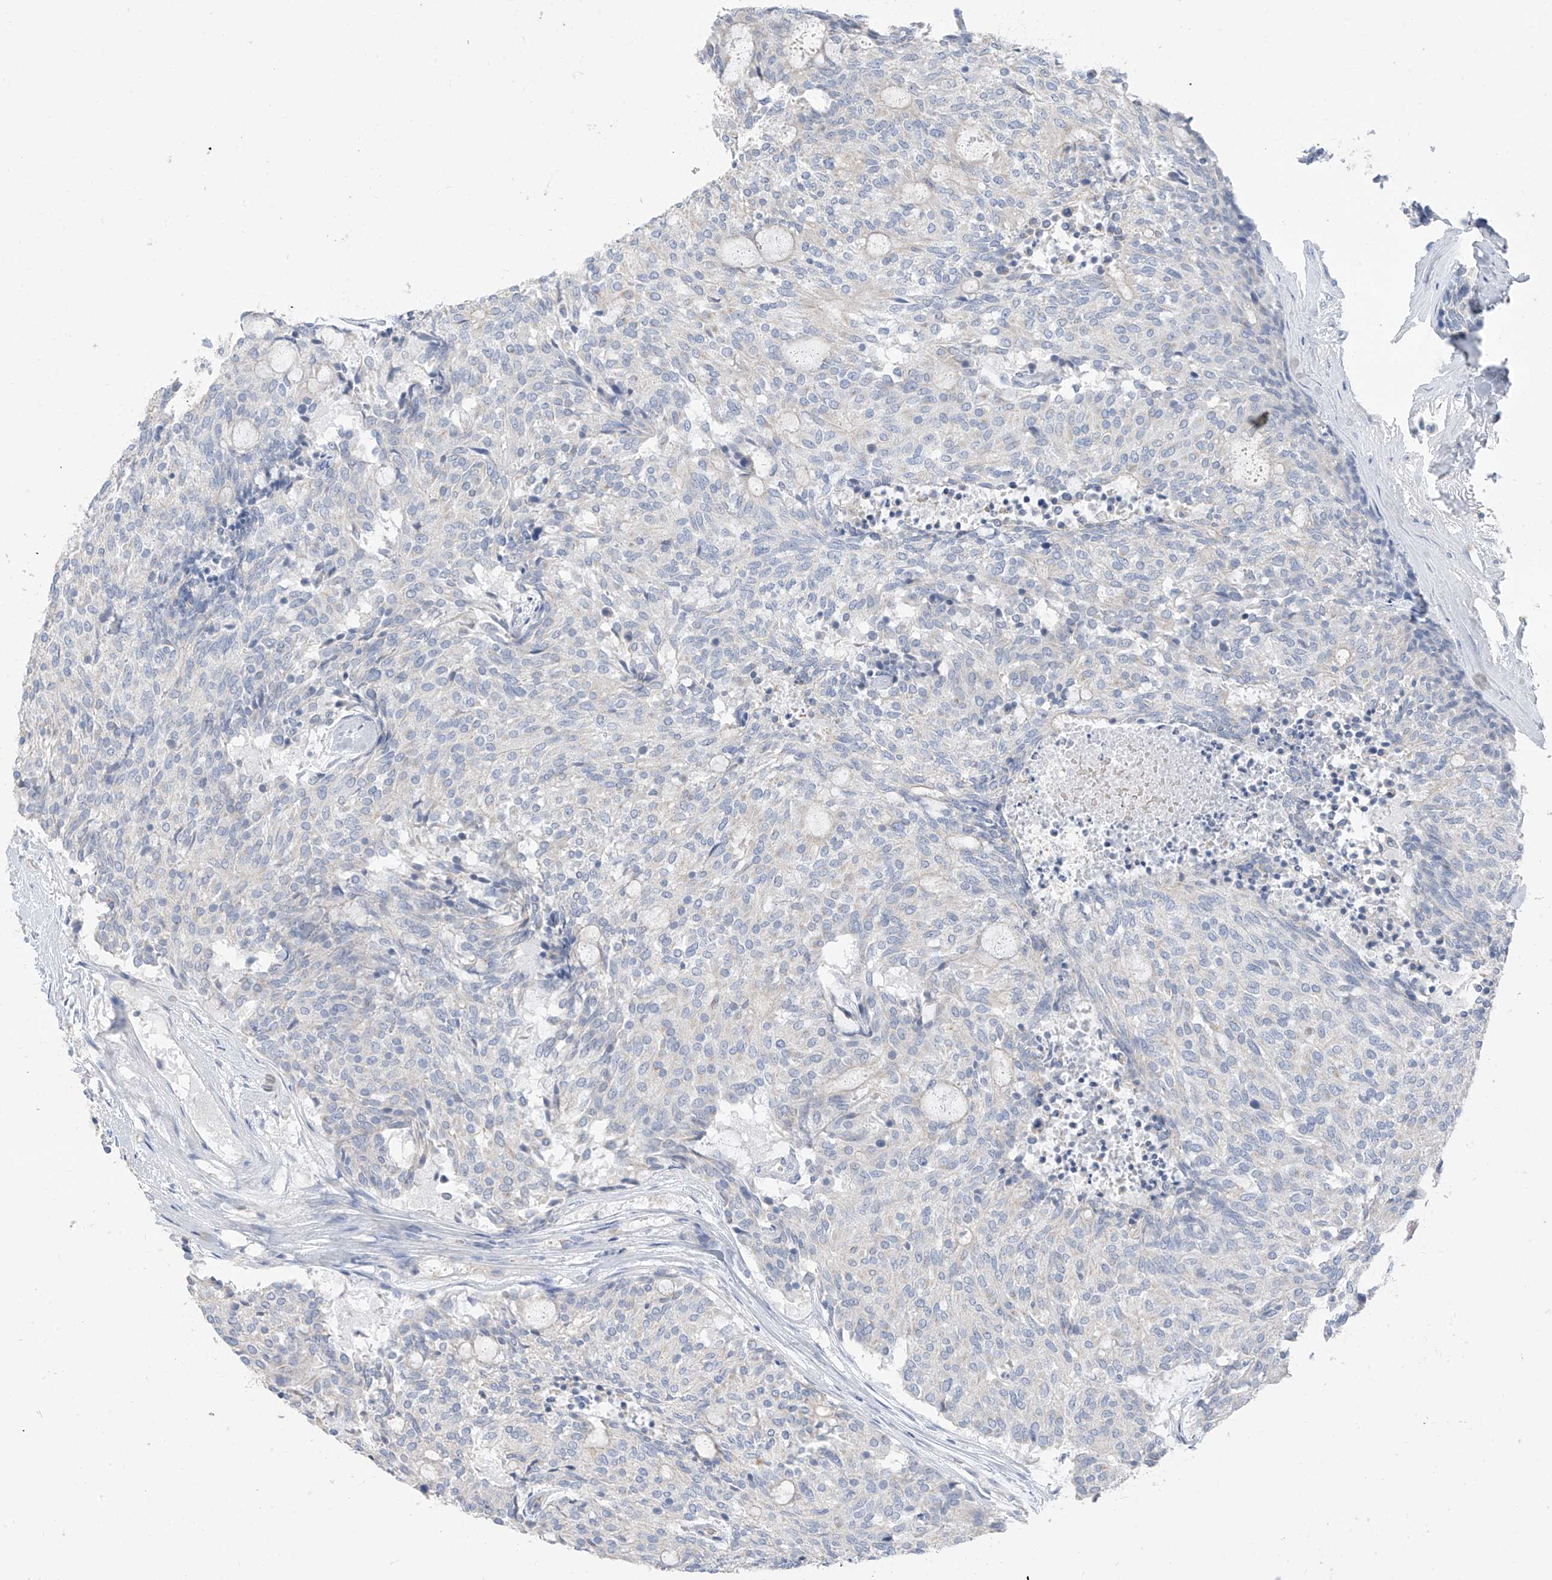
{"staining": {"intensity": "negative", "quantity": "none", "location": "none"}, "tissue": "carcinoid", "cell_type": "Tumor cells", "image_type": "cancer", "snomed": [{"axis": "morphology", "description": "Carcinoid, malignant, NOS"}, {"axis": "topography", "description": "Pancreas"}], "caption": "IHC of carcinoid reveals no staining in tumor cells.", "gene": "PAFAH1B3", "patient": {"sex": "female", "age": 54}}